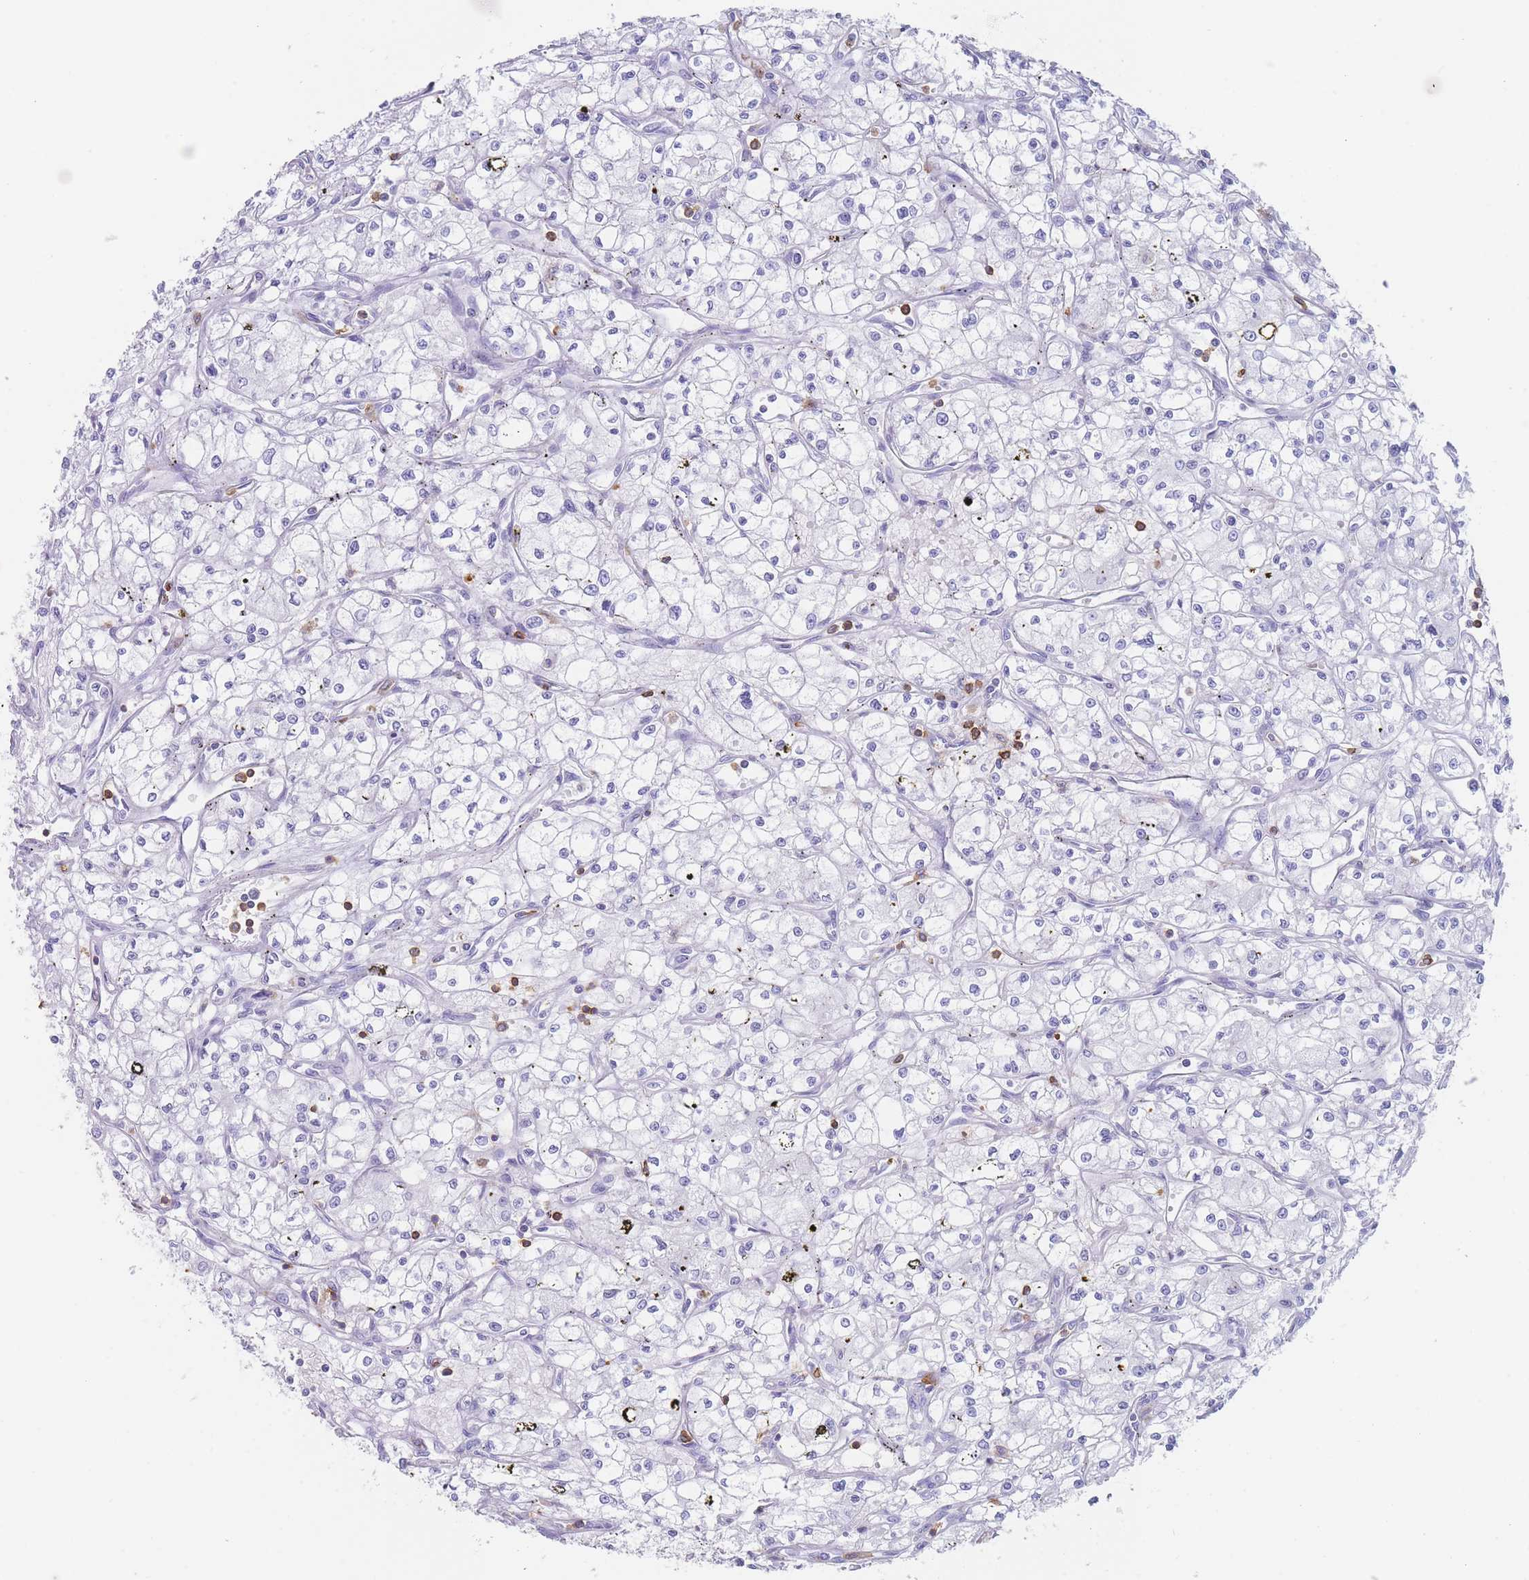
{"staining": {"intensity": "negative", "quantity": "none", "location": "none"}, "tissue": "renal cancer", "cell_type": "Tumor cells", "image_type": "cancer", "snomed": [{"axis": "morphology", "description": "Adenocarcinoma, NOS"}, {"axis": "topography", "description": "Kidney"}], "caption": "An IHC histopathology image of renal adenocarcinoma is shown. There is no staining in tumor cells of renal adenocarcinoma. Nuclei are stained in blue.", "gene": "CORO1A", "patient": {"sex": "male", "age": 59}}